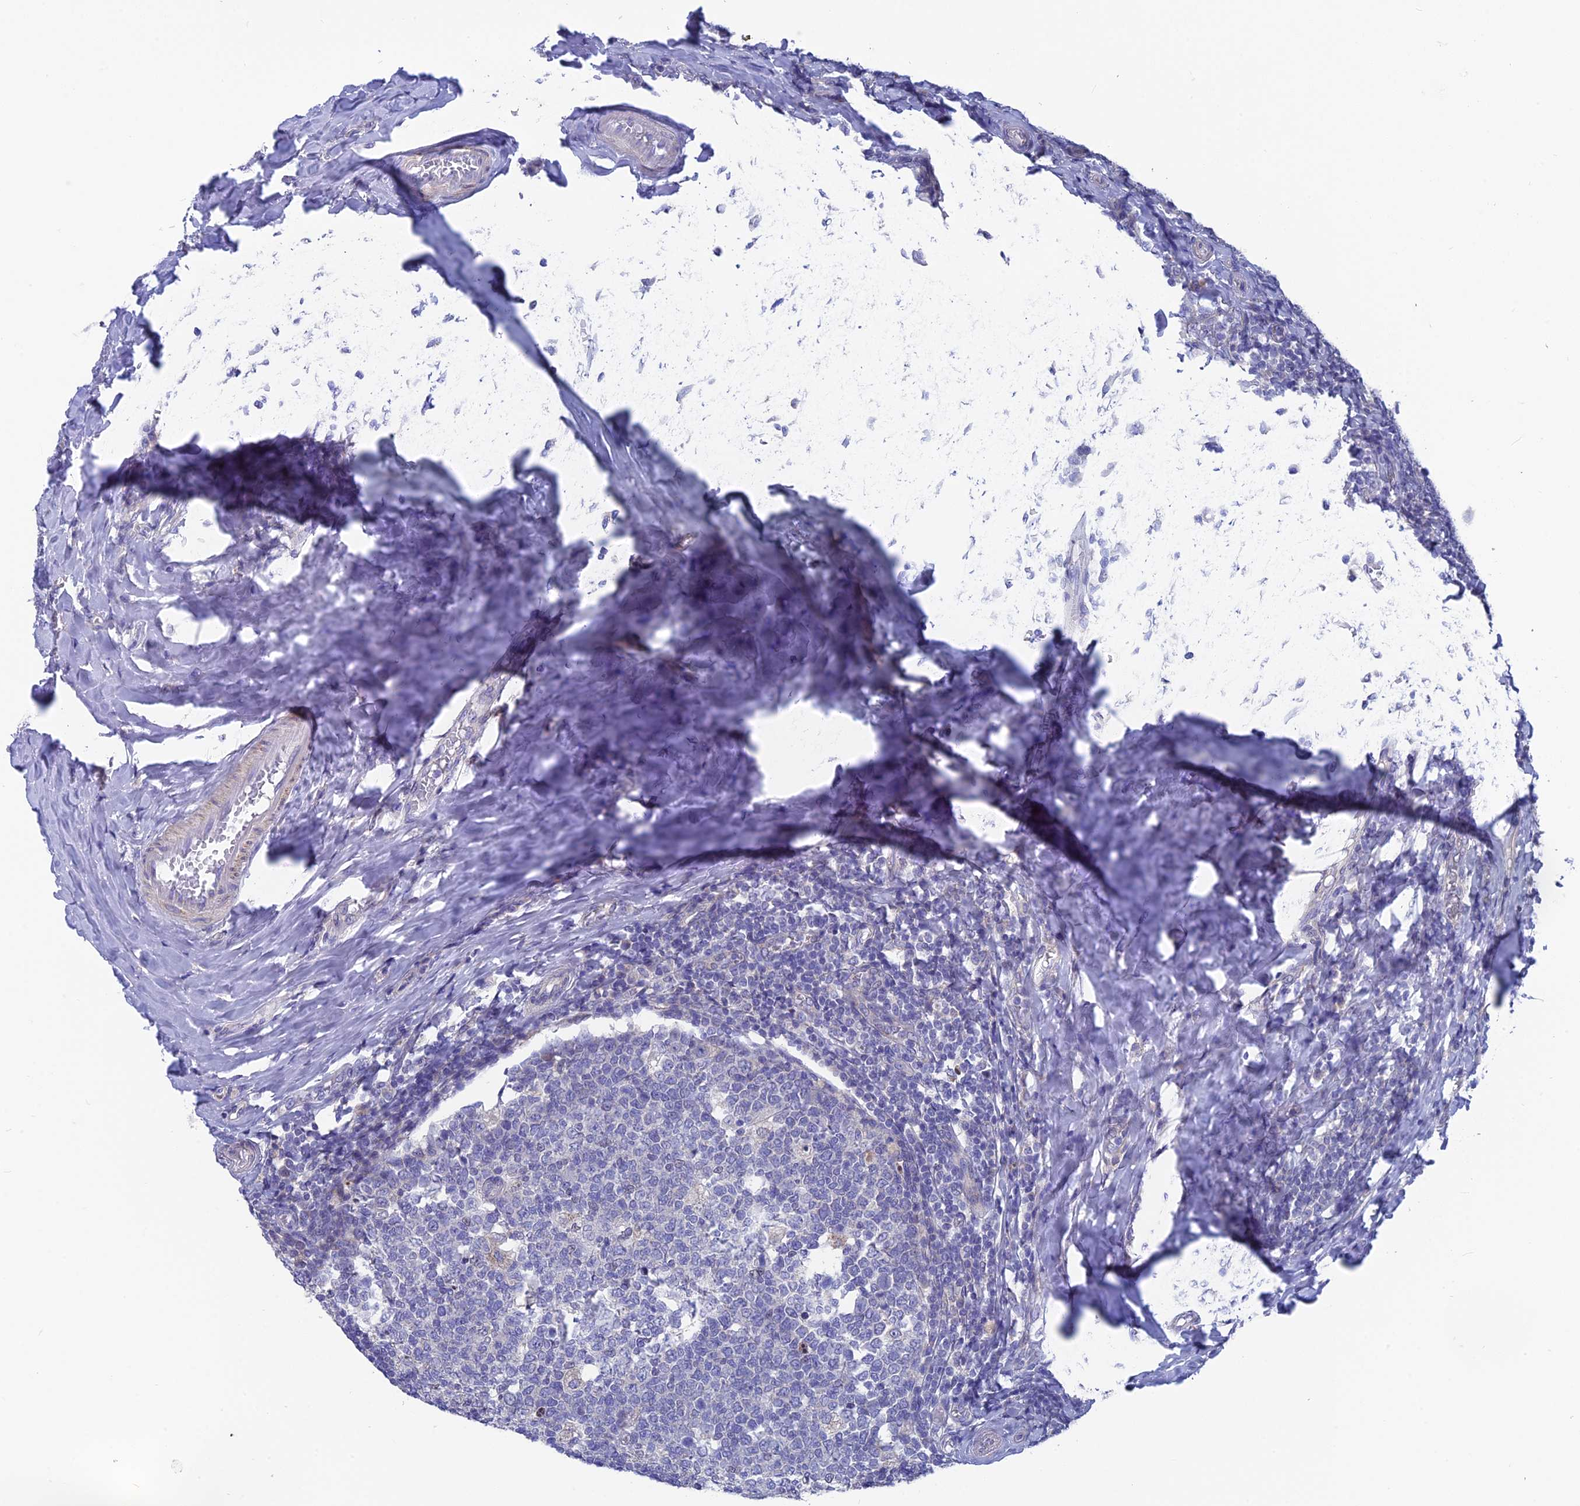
{"staining": {"intensity": "weak", "quantity": "<25%", "location": "cytoplasmic/membranous,nuclear"}, "tissue": "tonsil", "cell_type": "Germinal center cells", "image_type": "normal", "snomed": [{"axis": "morphology", "description": "Normal tissue, NOS"}, {"axis": "topography", "description": "Tonsil"}], "caption": "Immunohistochemistry (IHC) image of unremarkable human tonsil stained for a protein (brown), which reveals no expression in germinal center cells.", "gene": "AK4P3", "patient": {"sex": "female", "age": 19}}